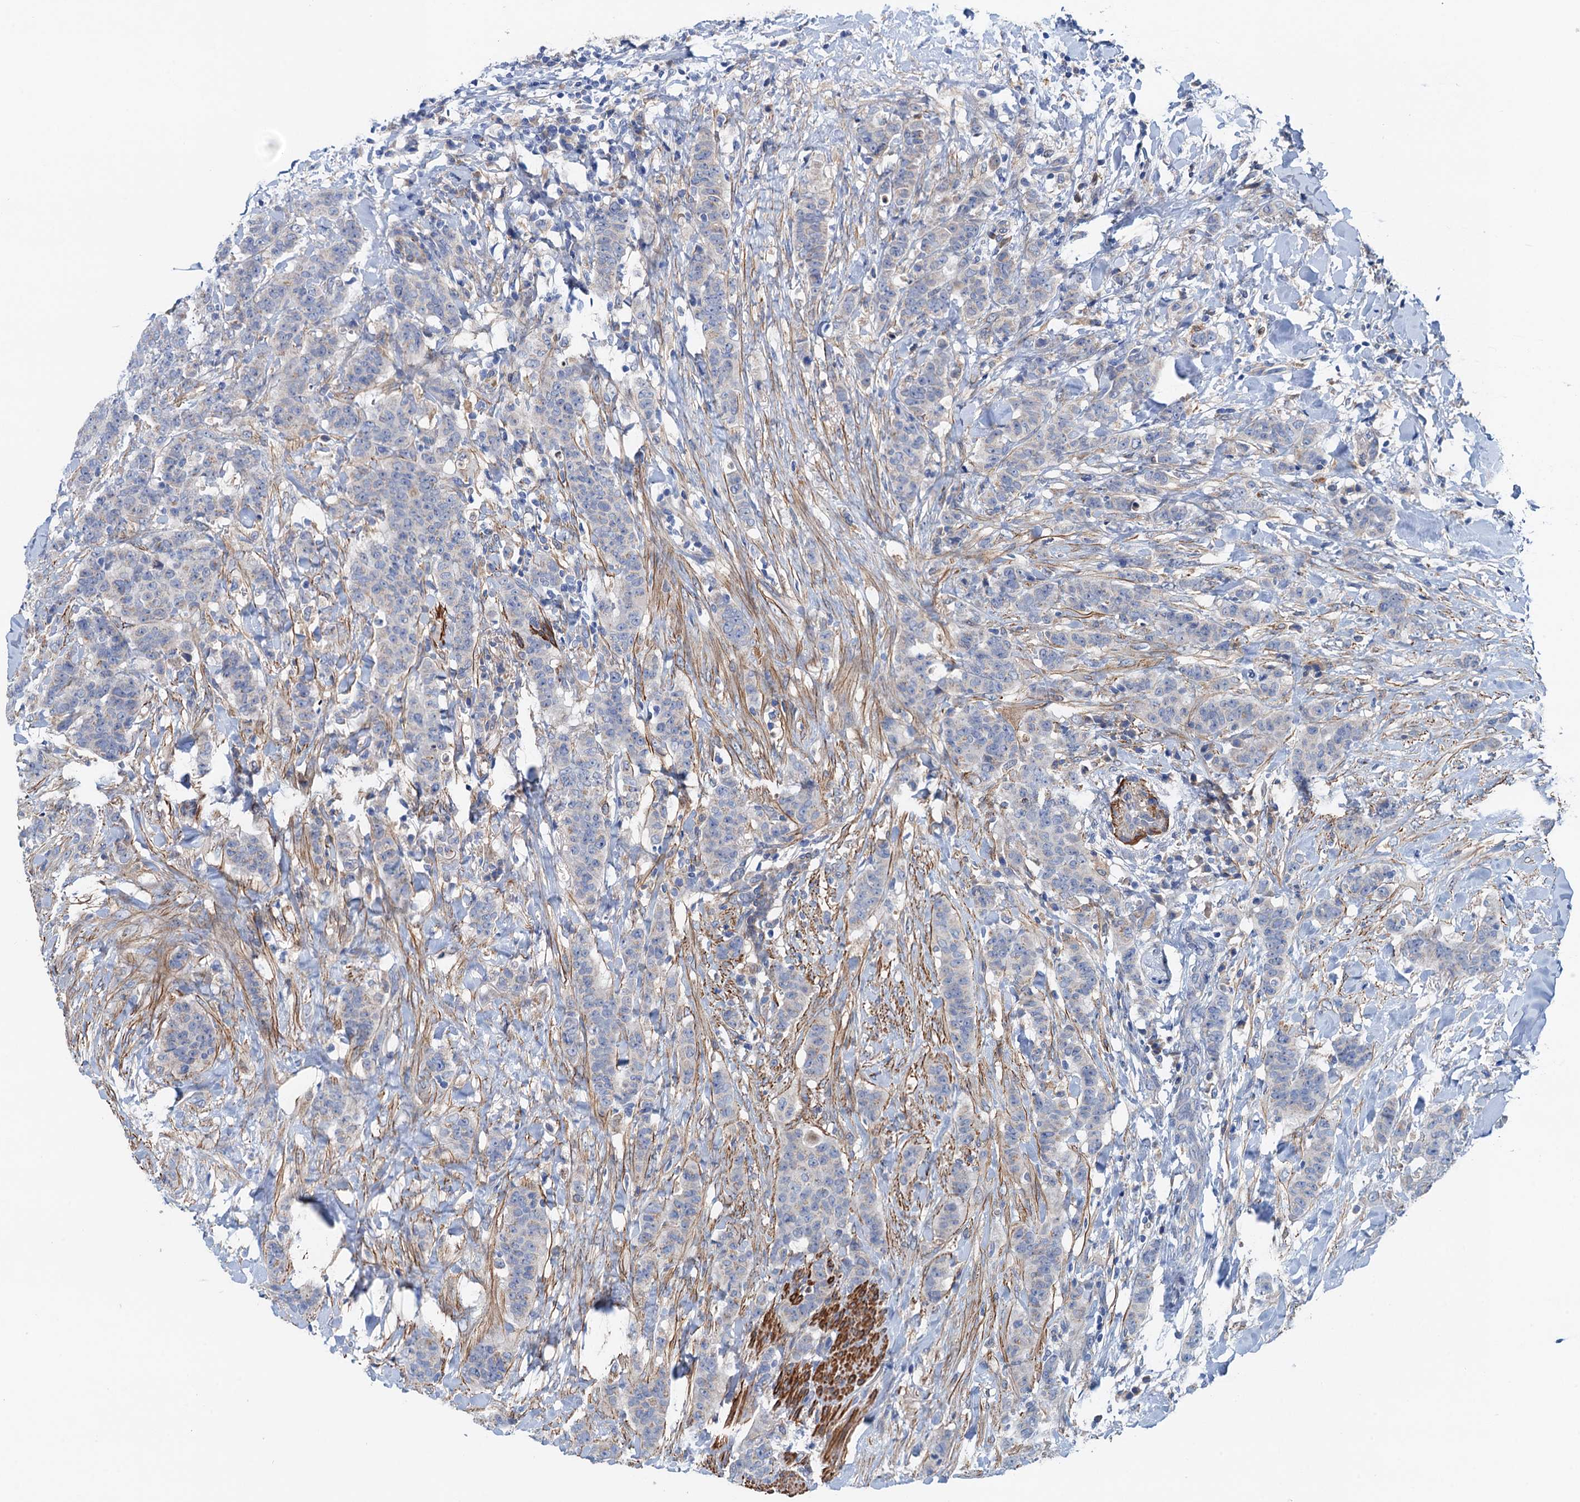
{"staining": {"intensity": "negative", "quantity": "none", "location": "none"}, "tissue": "breast cancer", "cell_type": "Tumor cells", "image_type": "cancer", "snomed": [{"axis": "morphology", "description": "Duct carcinoma"}, {"axis": "topography", "description": "Breast"}], "caption": "The image demonstrates no staining of tumor cells in infiltrating ductal carcinoma (breast). Nuclei are stained in blue.", "gene": "CSTPP1", "patient": {"sex": "female", "age": 40}}